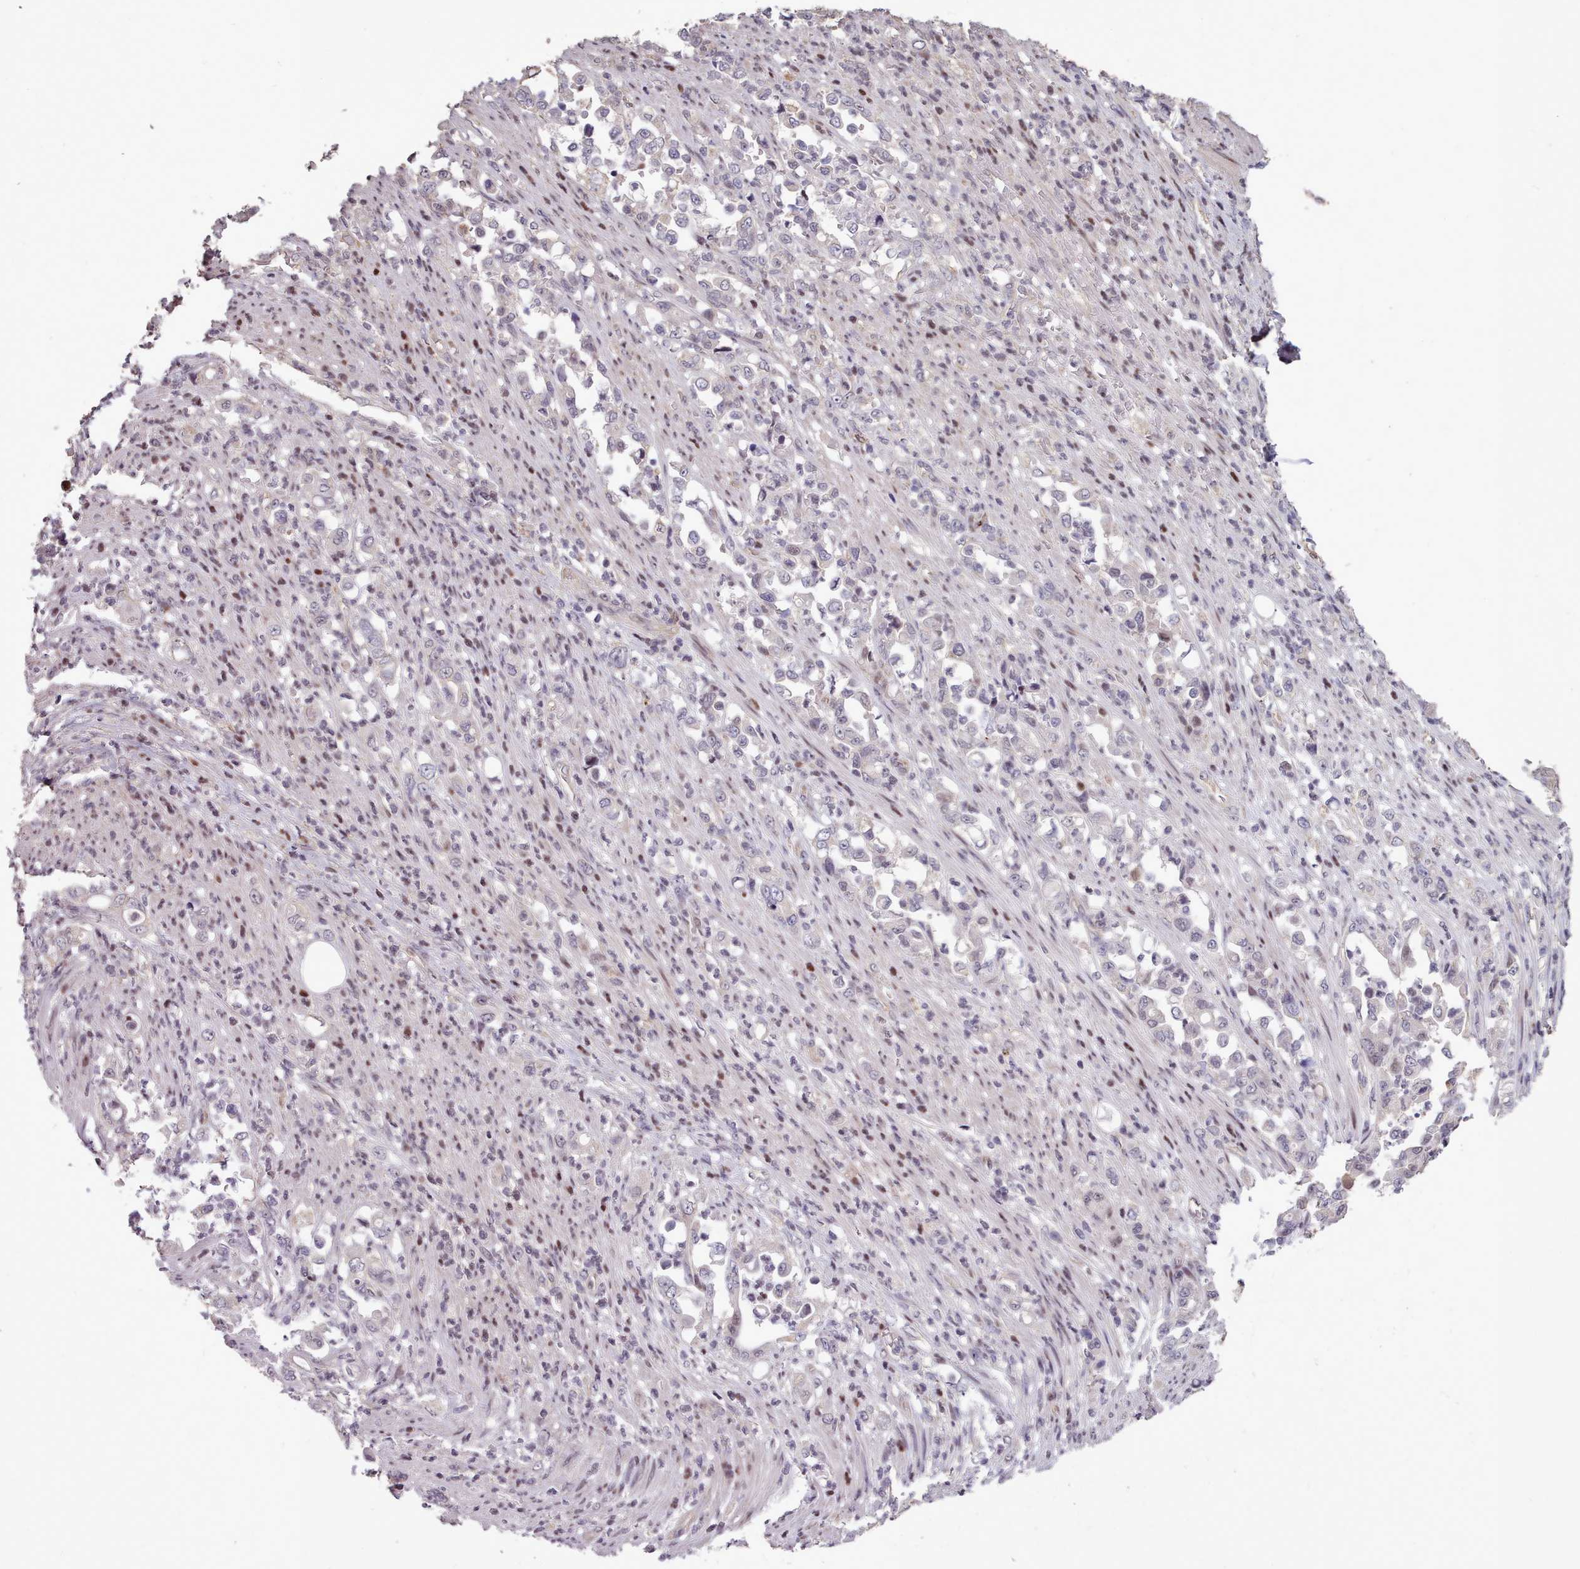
{"staining": {"intensity": "negative", "quantity": "none", "location": "none"}, "tissue": "stomach cancer", "cell_type": "Tumor cells", "image_type": "cancer", "snomed": [{"axis": "morphology", "description": "Normal tissue, NOS"}, {"axis": "morphology", "description": "Adenocarcinoma, NOS"}, {"axis": "topography", "description": "Stomach"}], "caption": "This is a micrograph of IHC staining of adenocarcinoma (stomach), which shows no staining in tumor cells. (DAB (3,3'-diaminobenzidine) immunohistochemistry visualized using brightfield microscopy, high magnification).", "gene": "ENSA", "patient": {"sex": "female", "age": 79}}